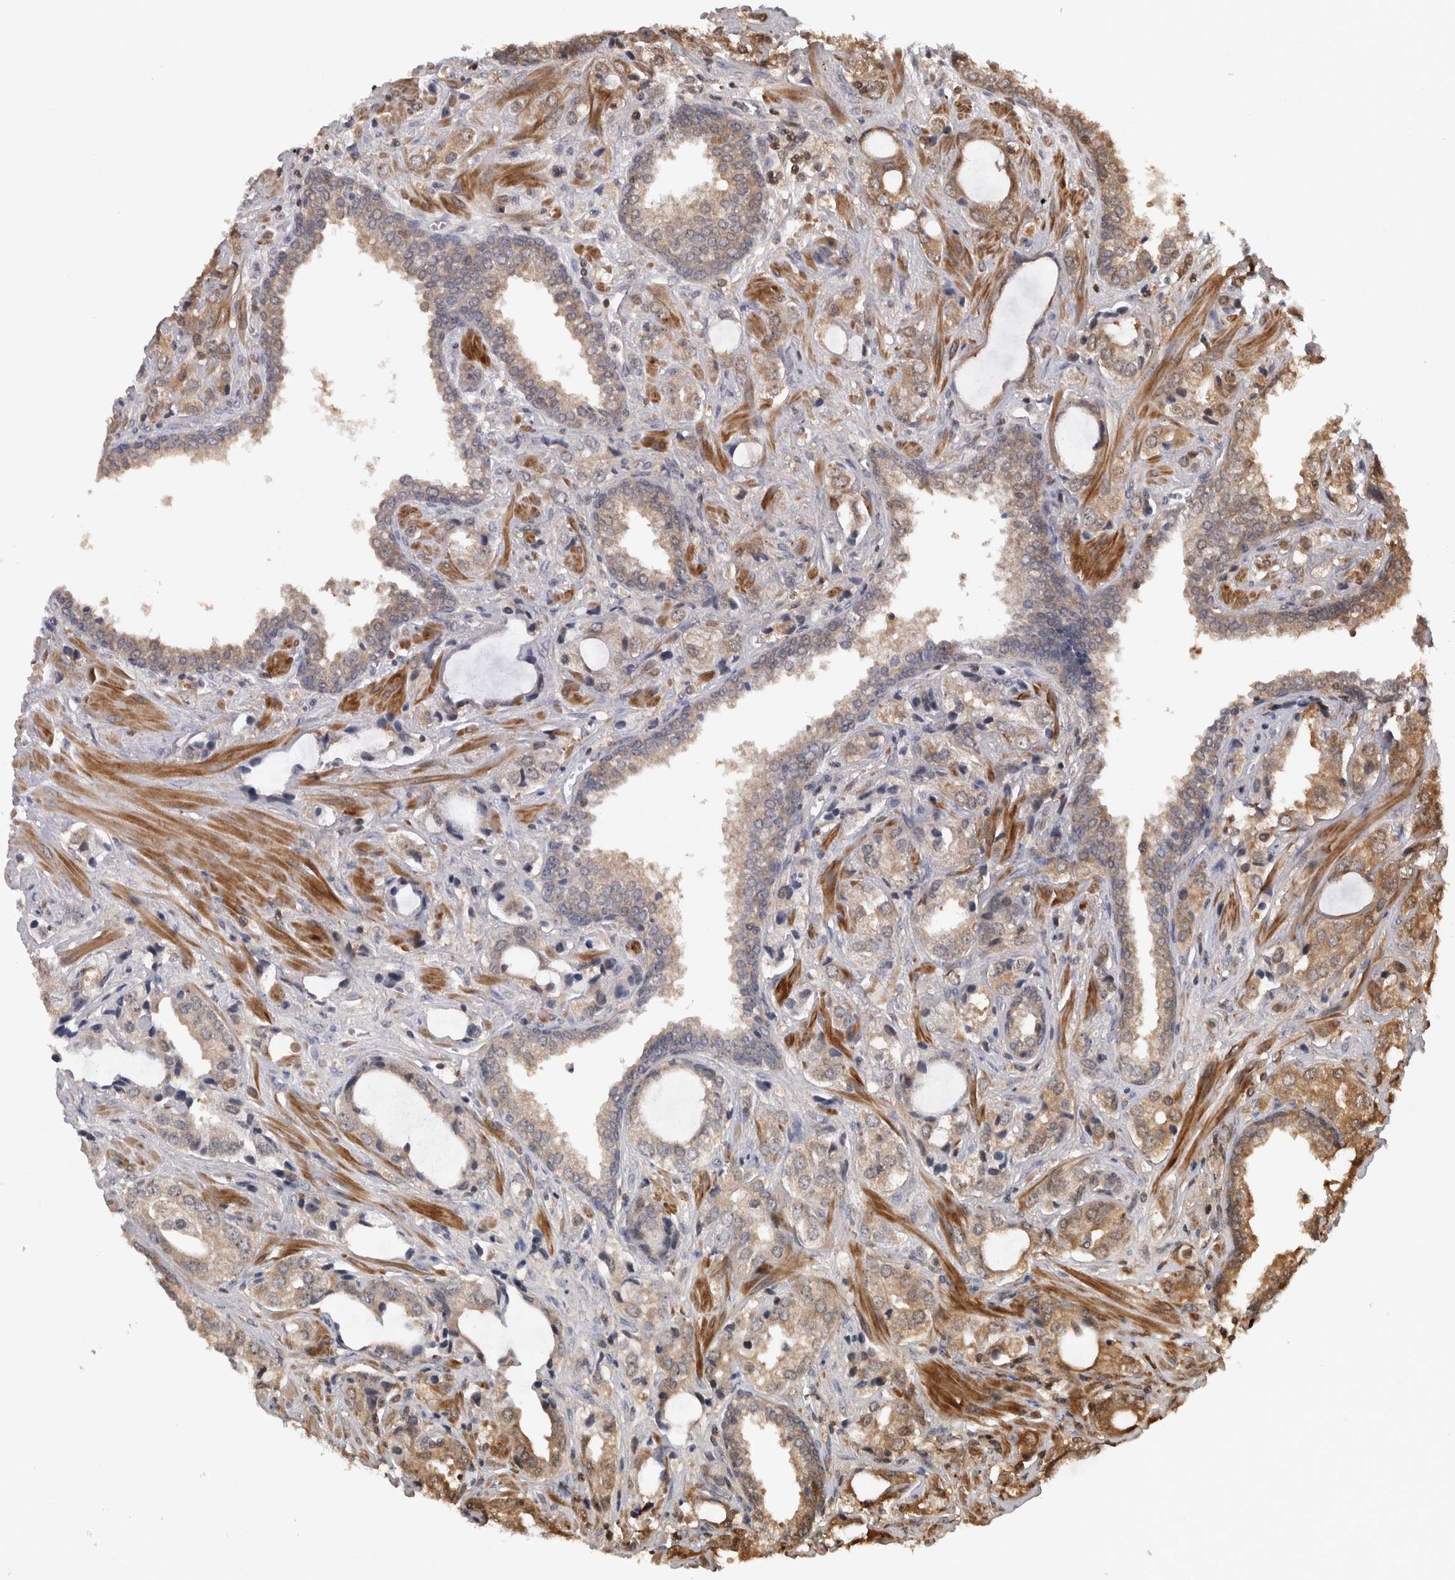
{"staining": {"intensity": "moderate", "quantity": "<25%", "location": "cytoplasmic/membranous,nuclear"}, "tissue": "prostate cancer", "cell_type": "Tumor cells", "image_type": "cancer", "snomed": [{"axis": "morphology", "description": "Adenocarcinoma, High grade"}, {"axis": "topography", "description": "Prostate"}], "caption": "High-power microscopy captured an IHC micrograph of prostate cancer (high-grade adenocarcinoma), revealing moderate cytoplasmic/membranous and nuclear expression in approximately <25% of tumor cells.", "gene": "TDRD7", "patient": {"sex": "male", "age": 66}}